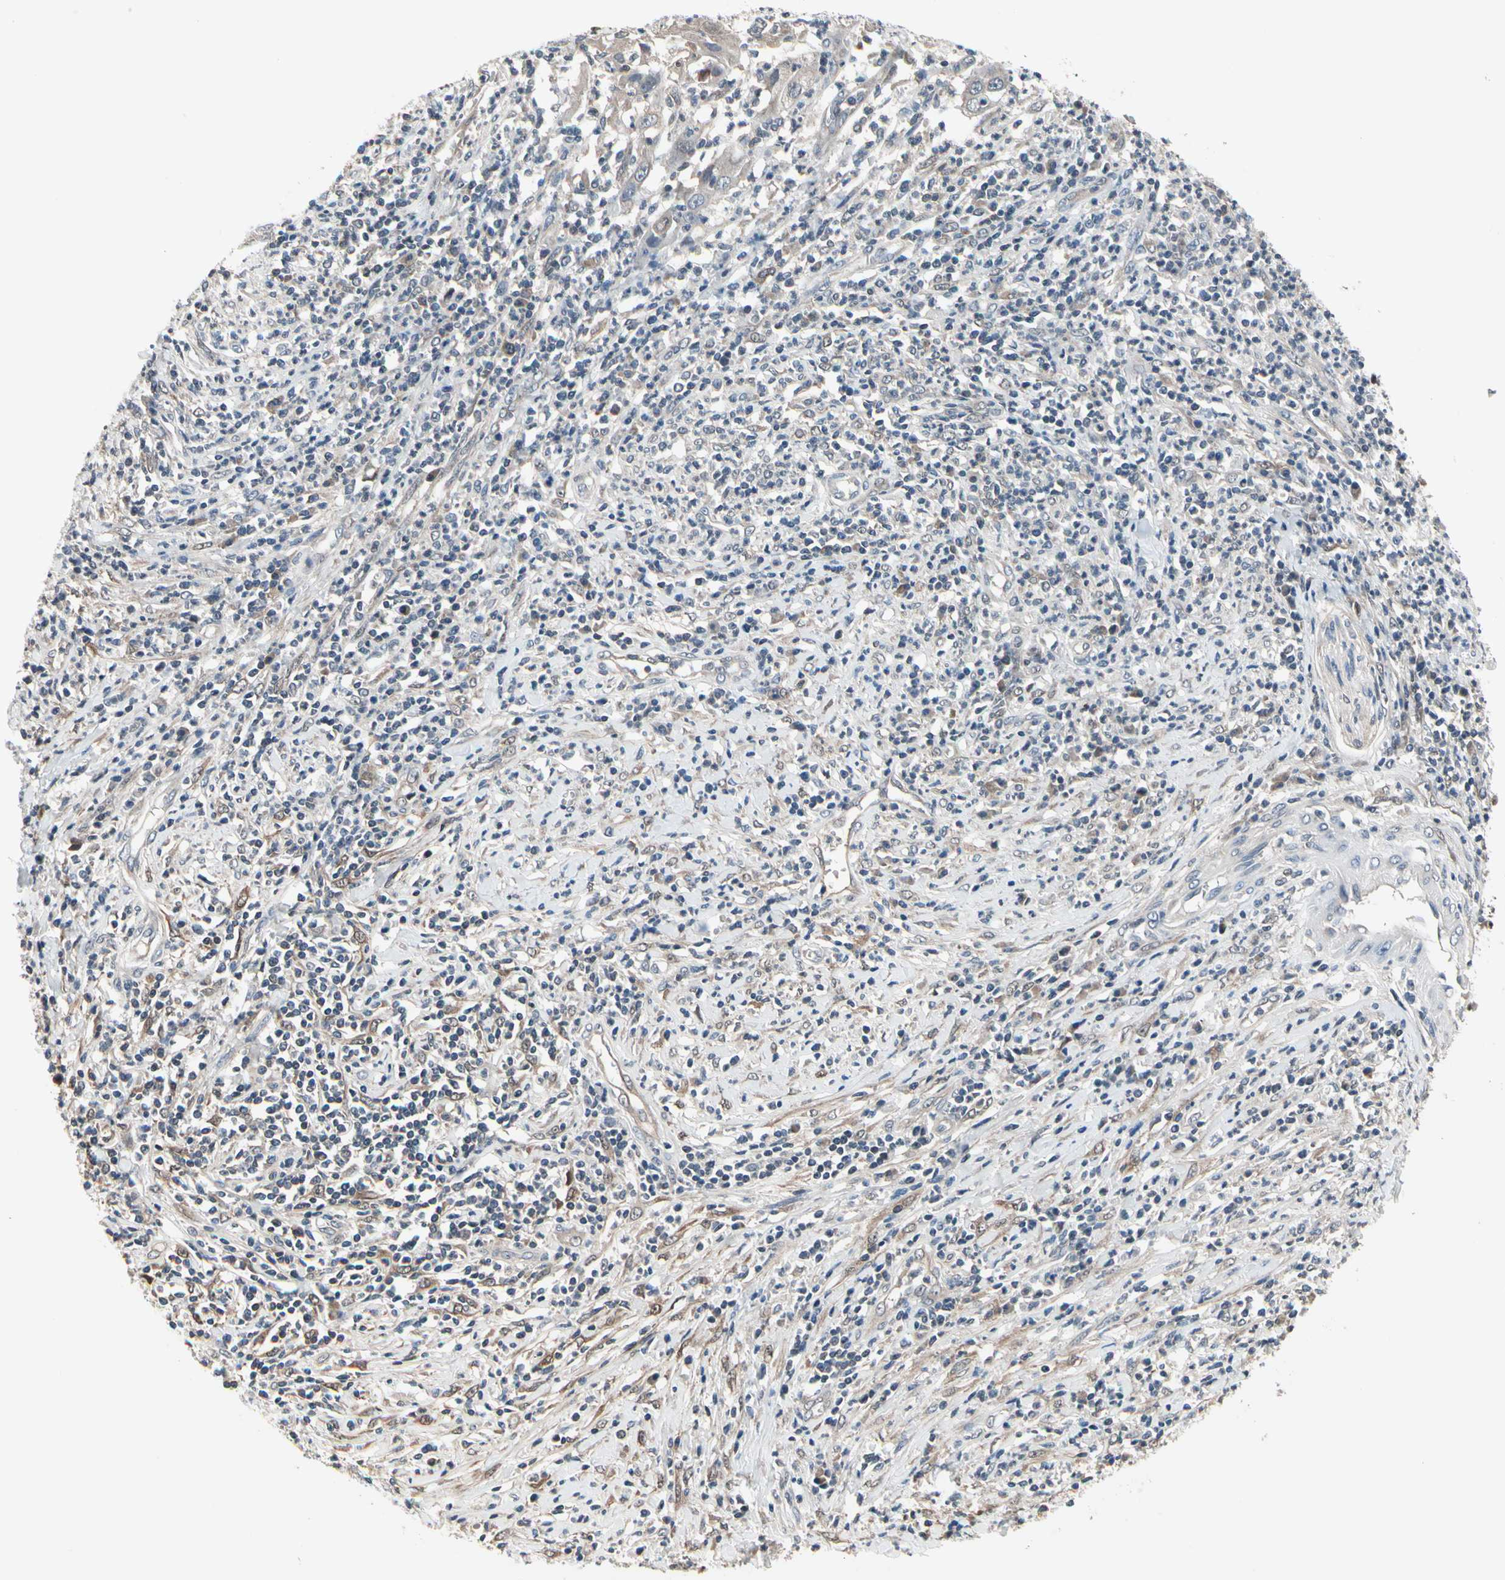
{"staining": {"intensity": "weak", "quantity": ">75%", "location": "cytoplasmic/membranous"}, "tissue": "cervical cancer", "cell_type": "Tumor cells", "image_type": "cancer", "snomed": [{"axis": "morphology", "description": "Squamous cell carcinoma, NOS"}, {"axis": "topography", "description": "Cervix"}], "caption": "Weak cytoplasmic/membranous protein positivity is seen in approximately >75% of tumor cells in cervical cancer. (DAB (3,3'-diaminobenzidine) IHC with brightfield microscopy, high magnification).", "gene": "PRDX6", "patient": {"sex": "female", "age": 32}}